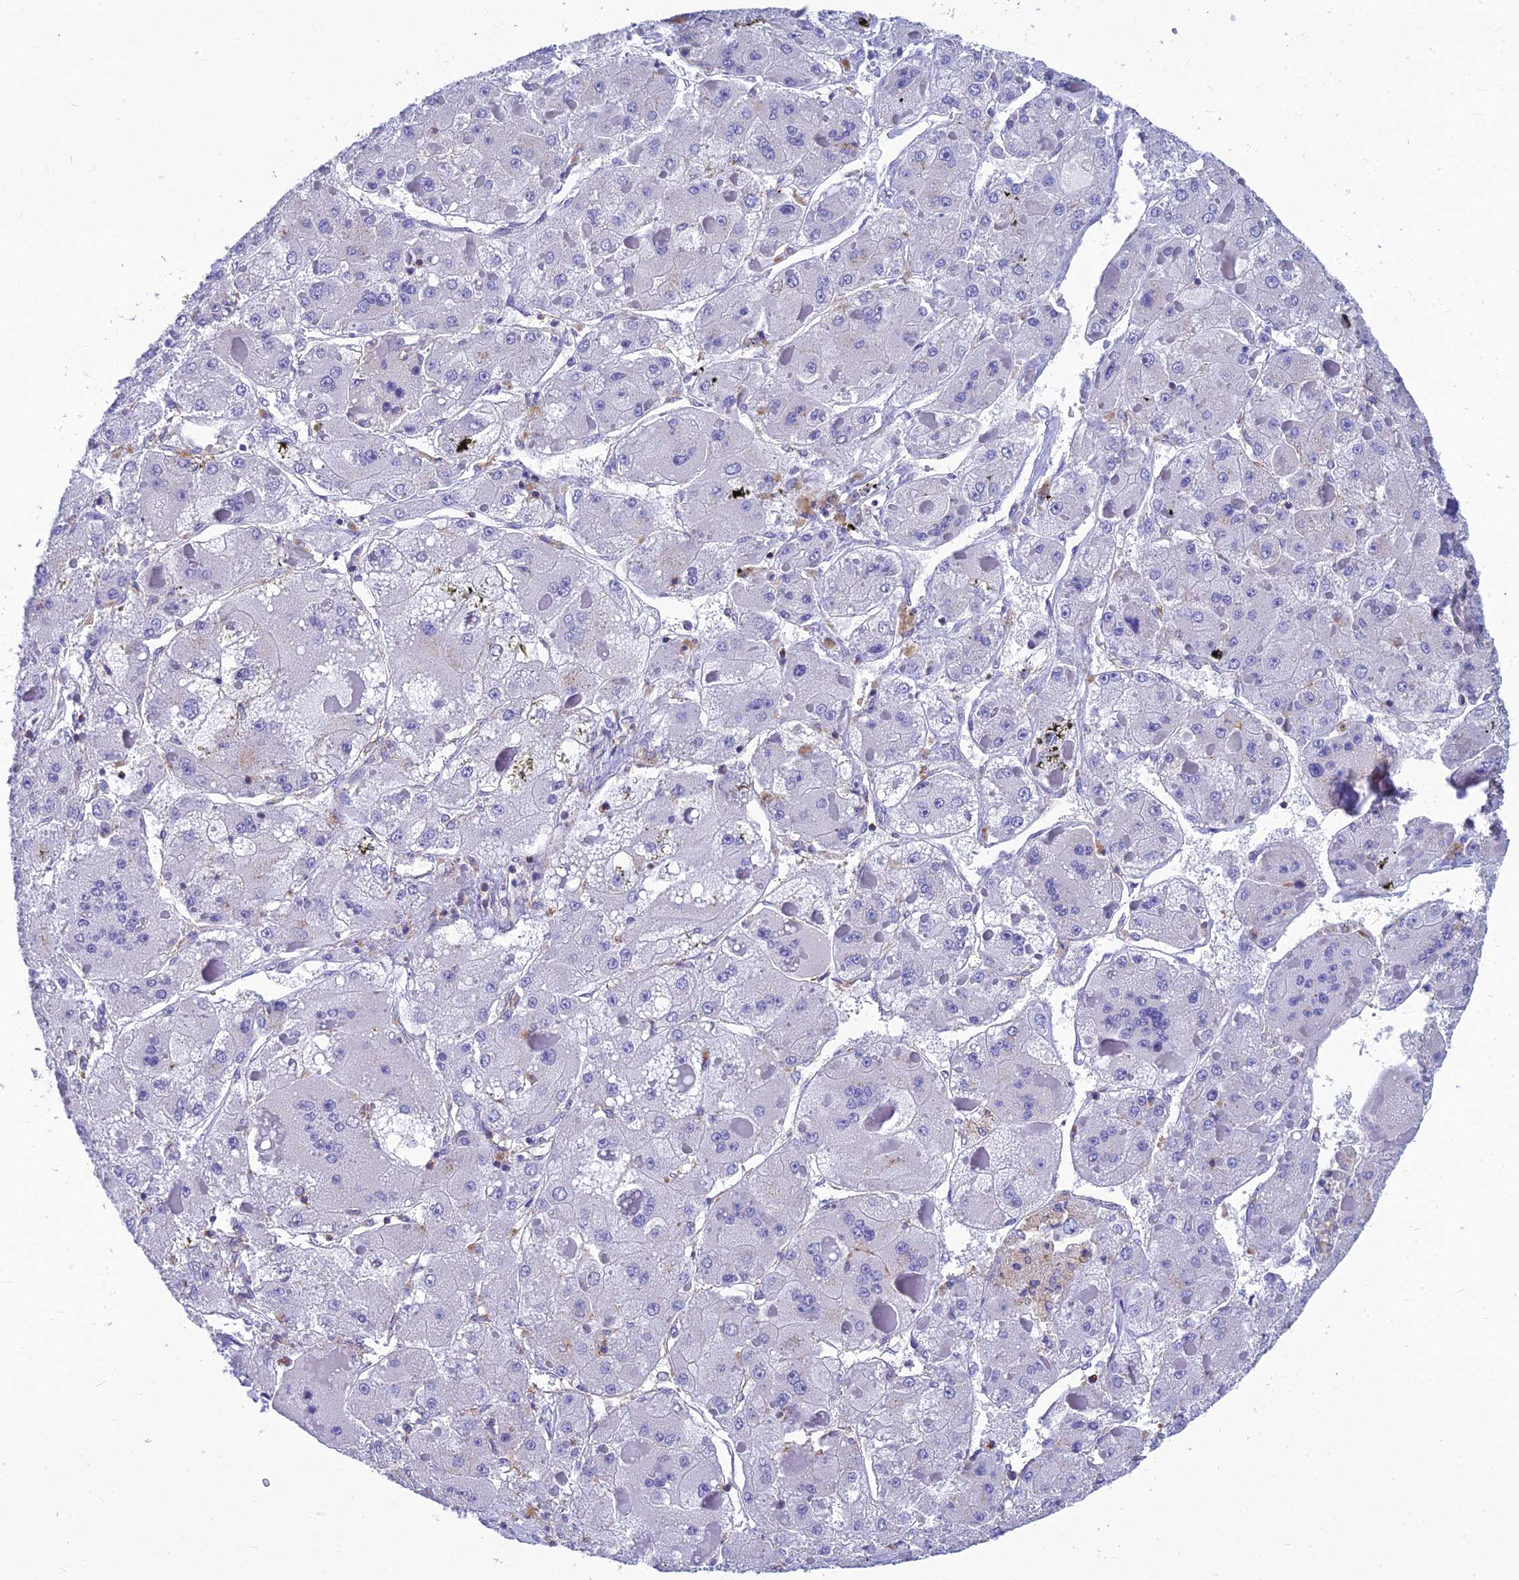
{"staining": {"intensity": "negative", "quantity": "none", "location": "none"}, "tissue": "liver cancer", "cell_type": "Tumor cells", "image_type": "cancer", "snomed": [{"axis": "morphology", "description": "Carcinoma, Hepatocellular, NOS"}, {"axis": "topography", "description": "Liver"}], "caption": "Liver cancer was stained to show a protein in brown. There is no significant positivity in tumor cells. (Brightfield microscopy of DAB (3,3'-diaminobenzidine) IHC at high magnification).", "gene": "PPP1R18", "patient": {"sex": "female", "age": 73}}